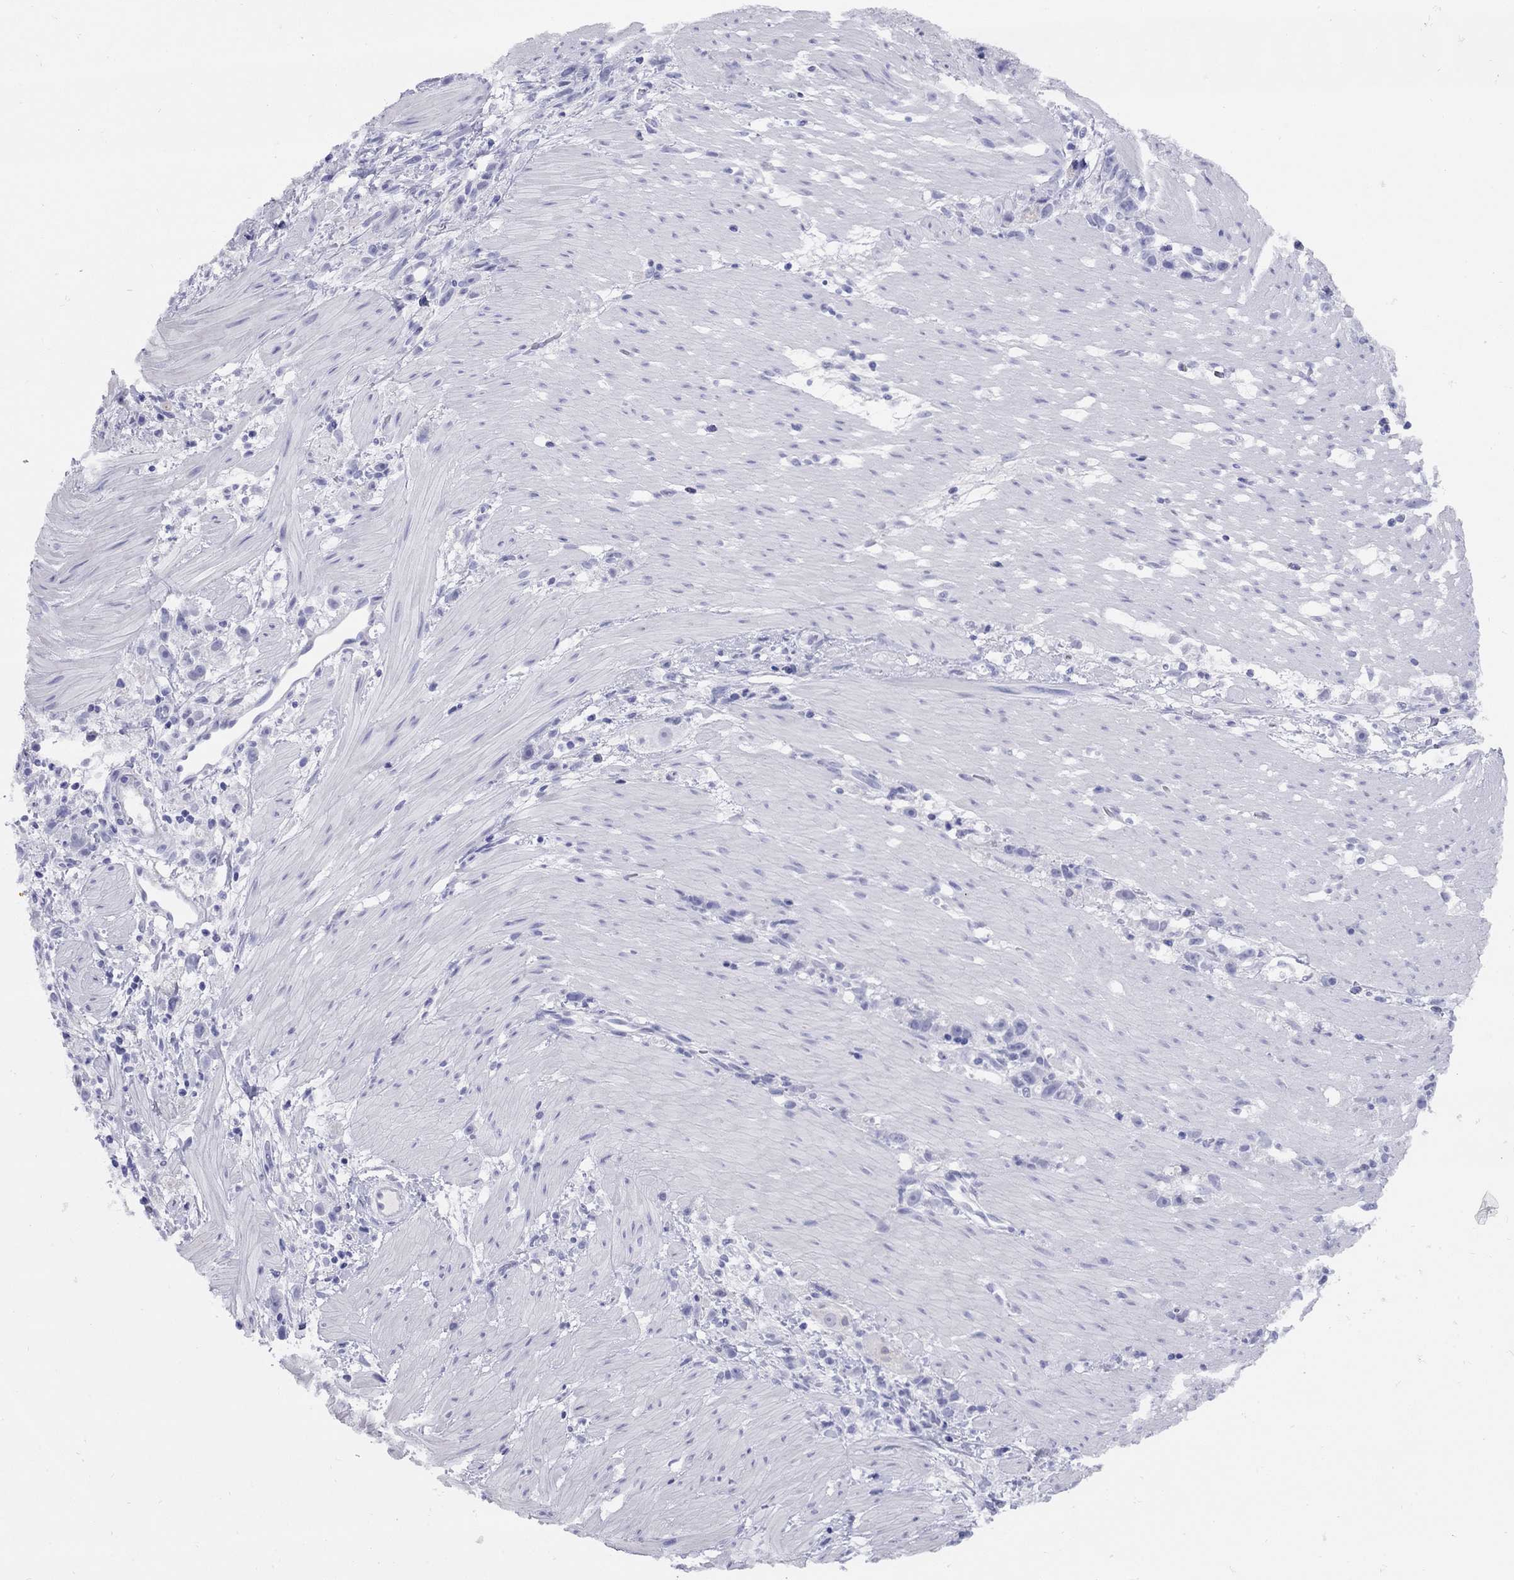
{"staining": {"intensity": "negative", "quantity": "none", "location": "none"}, "tissue": "stomach cancer", "cell_type": "Tumor cells", "image_type": "cancer", "snomed": [{"axis": "morphology", "description": "Adenocarcinoma, NOS"}, {"axis": "topography", "description": "Stomach"}], "caption": "Tumor cells show no significant protein staining in stomach adenocarcinoma. (DAB (3,3'-diaminobenzidine) IHC visualized using brightfield microscopy, high magnification).", "gene": "GRIA2", "patient": {"sex": "female", "age": 59}}